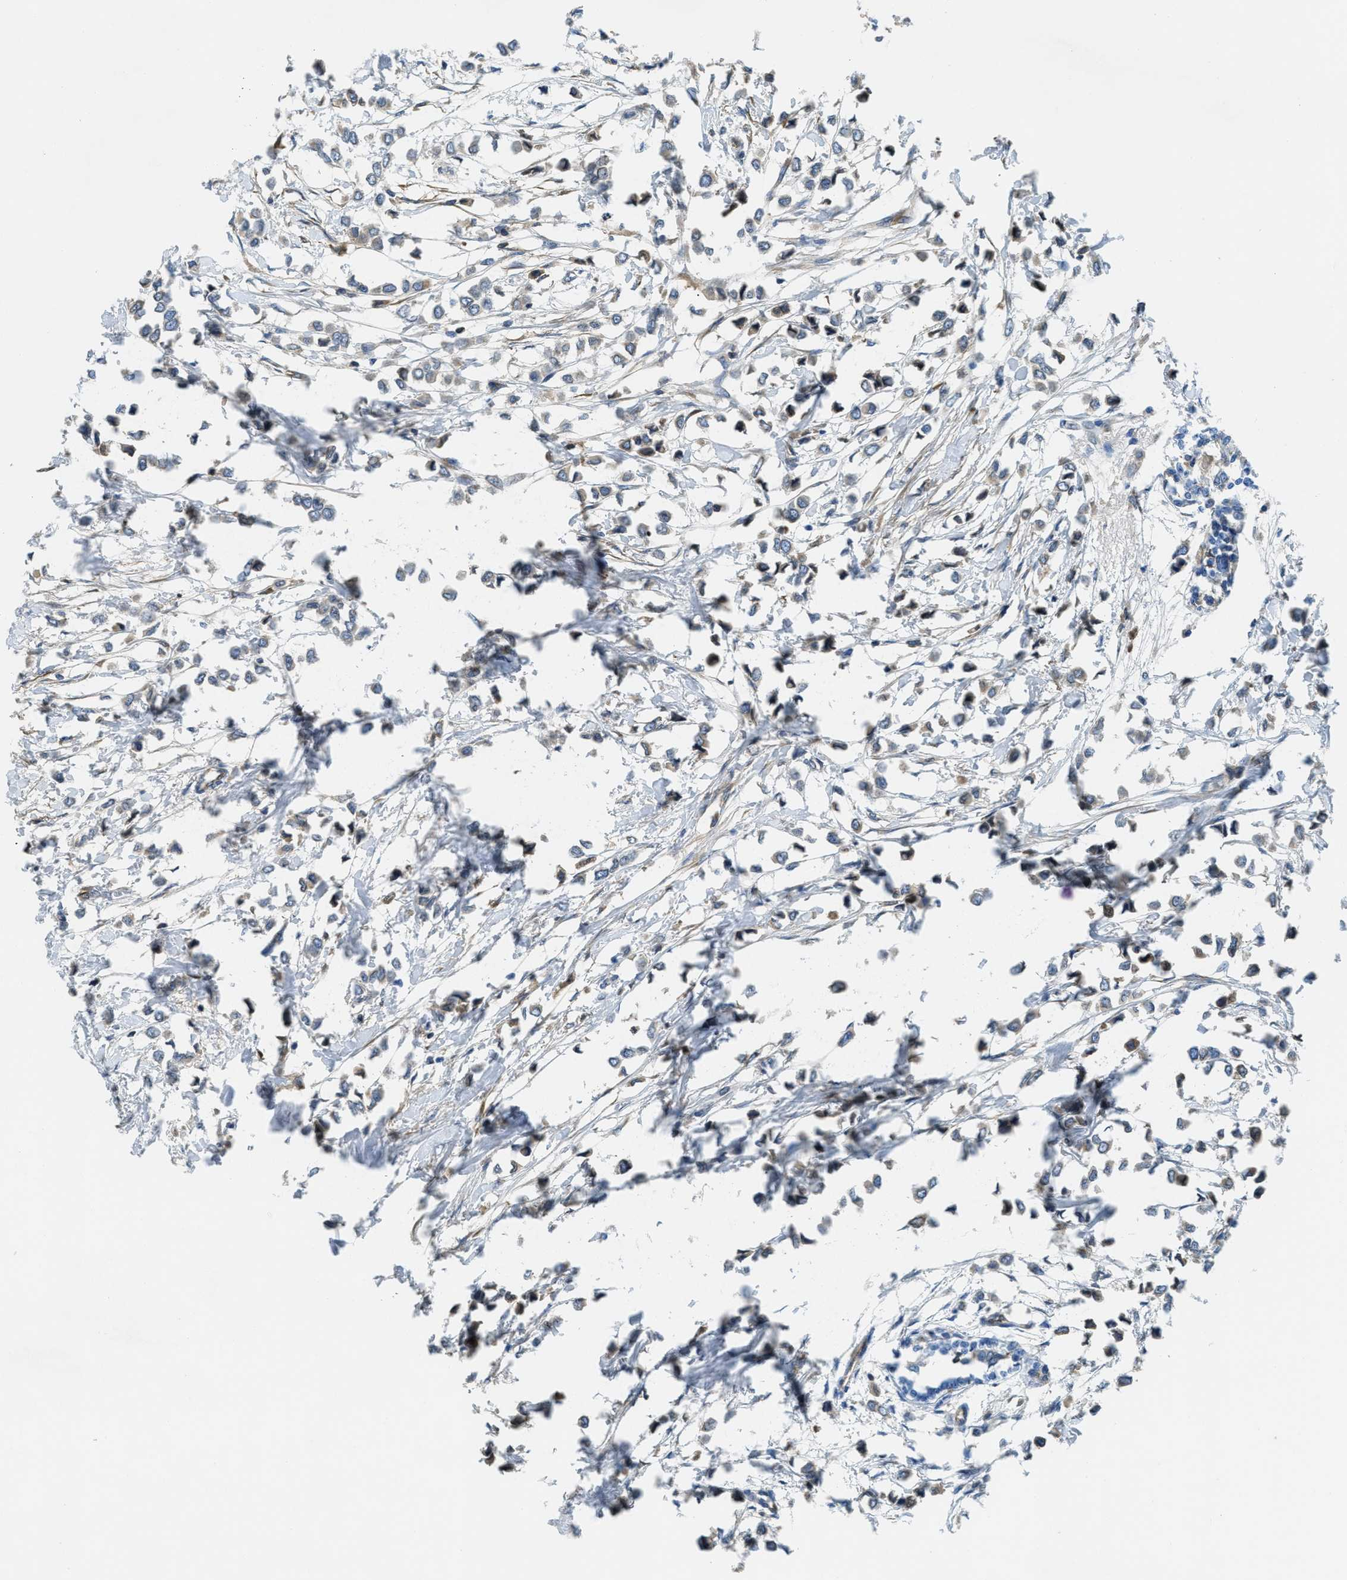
{"staining": {"intensity": "moderate", "quantity": "<25%", "location": "cytoplasmic/membranous"}, "tissue": "breast cancer", "cell_type": "Tumor cells", "image_type": "cancer", "snomed": [{"axis": "morphology", "description": "Lobular carcinoma"}, {"axis": "topography", "description": "Breast"}], "caption": "Breast cancer (lobular carcinoma) stained for a protein reveals moderate cytoplasmic/membranous positivity in tumor cells.", "gene": "MPDU1", "patient": {"sex": "female", "age": 51}}